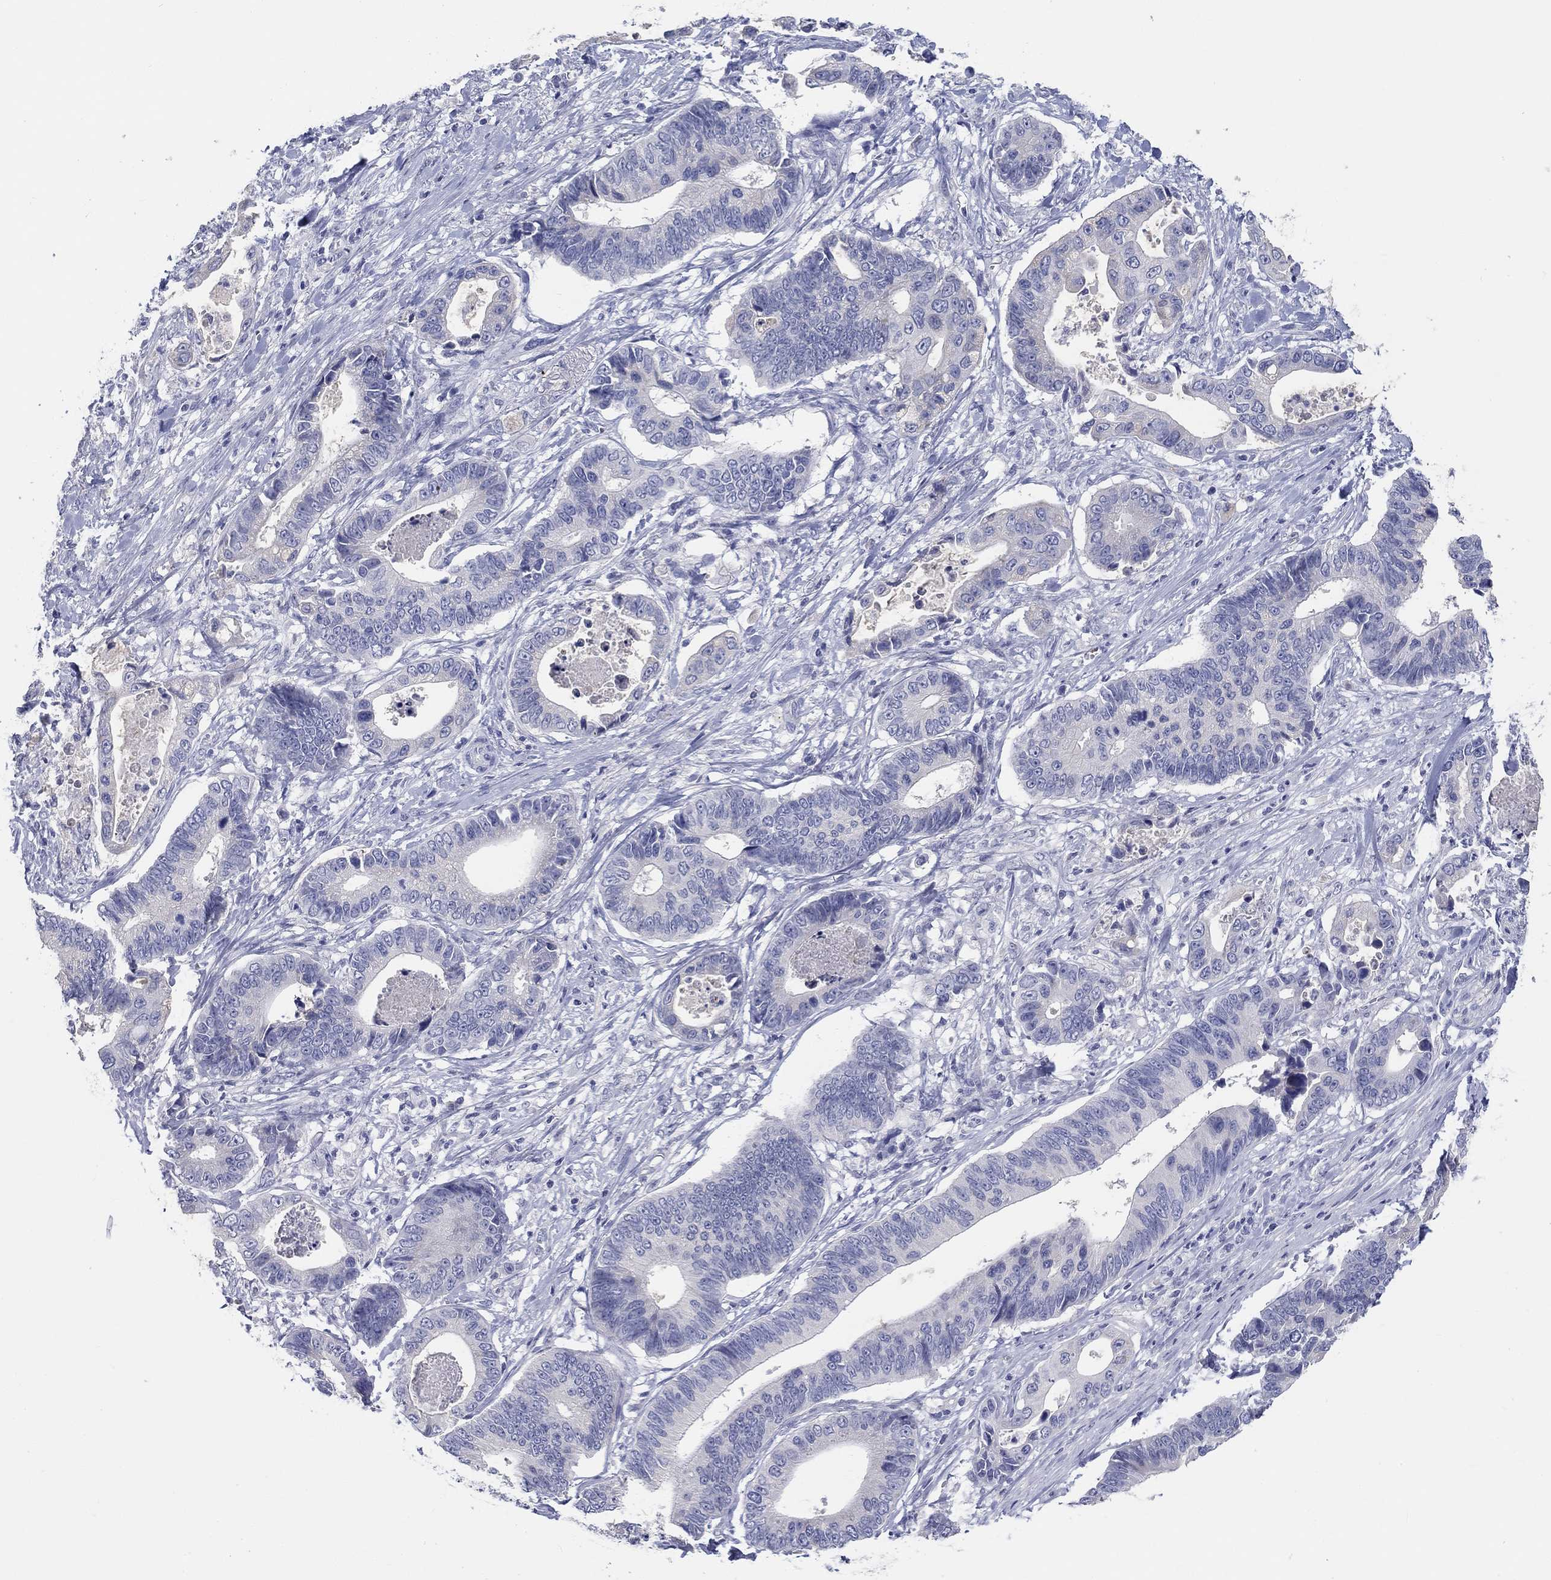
{"staining": {"intensity": "negative", "quantity": "none", "location": "none"}, "tissue": "stomach cancer", "cell_type": "Tumor cells", "image_type": "cancer", "snomed": [{"axis": "morphology", "description": "Adenocarcinoma, NOS"}, {"axis": "topography", "description": "Stomach"}], "caption": "Stomach cancer (adenocarcinoma) was stained to show a protein in brown. There is no significant expression in tumor cells.", "gene": "LRRC4C", "patient": {"sex": "male", "age": 84}}